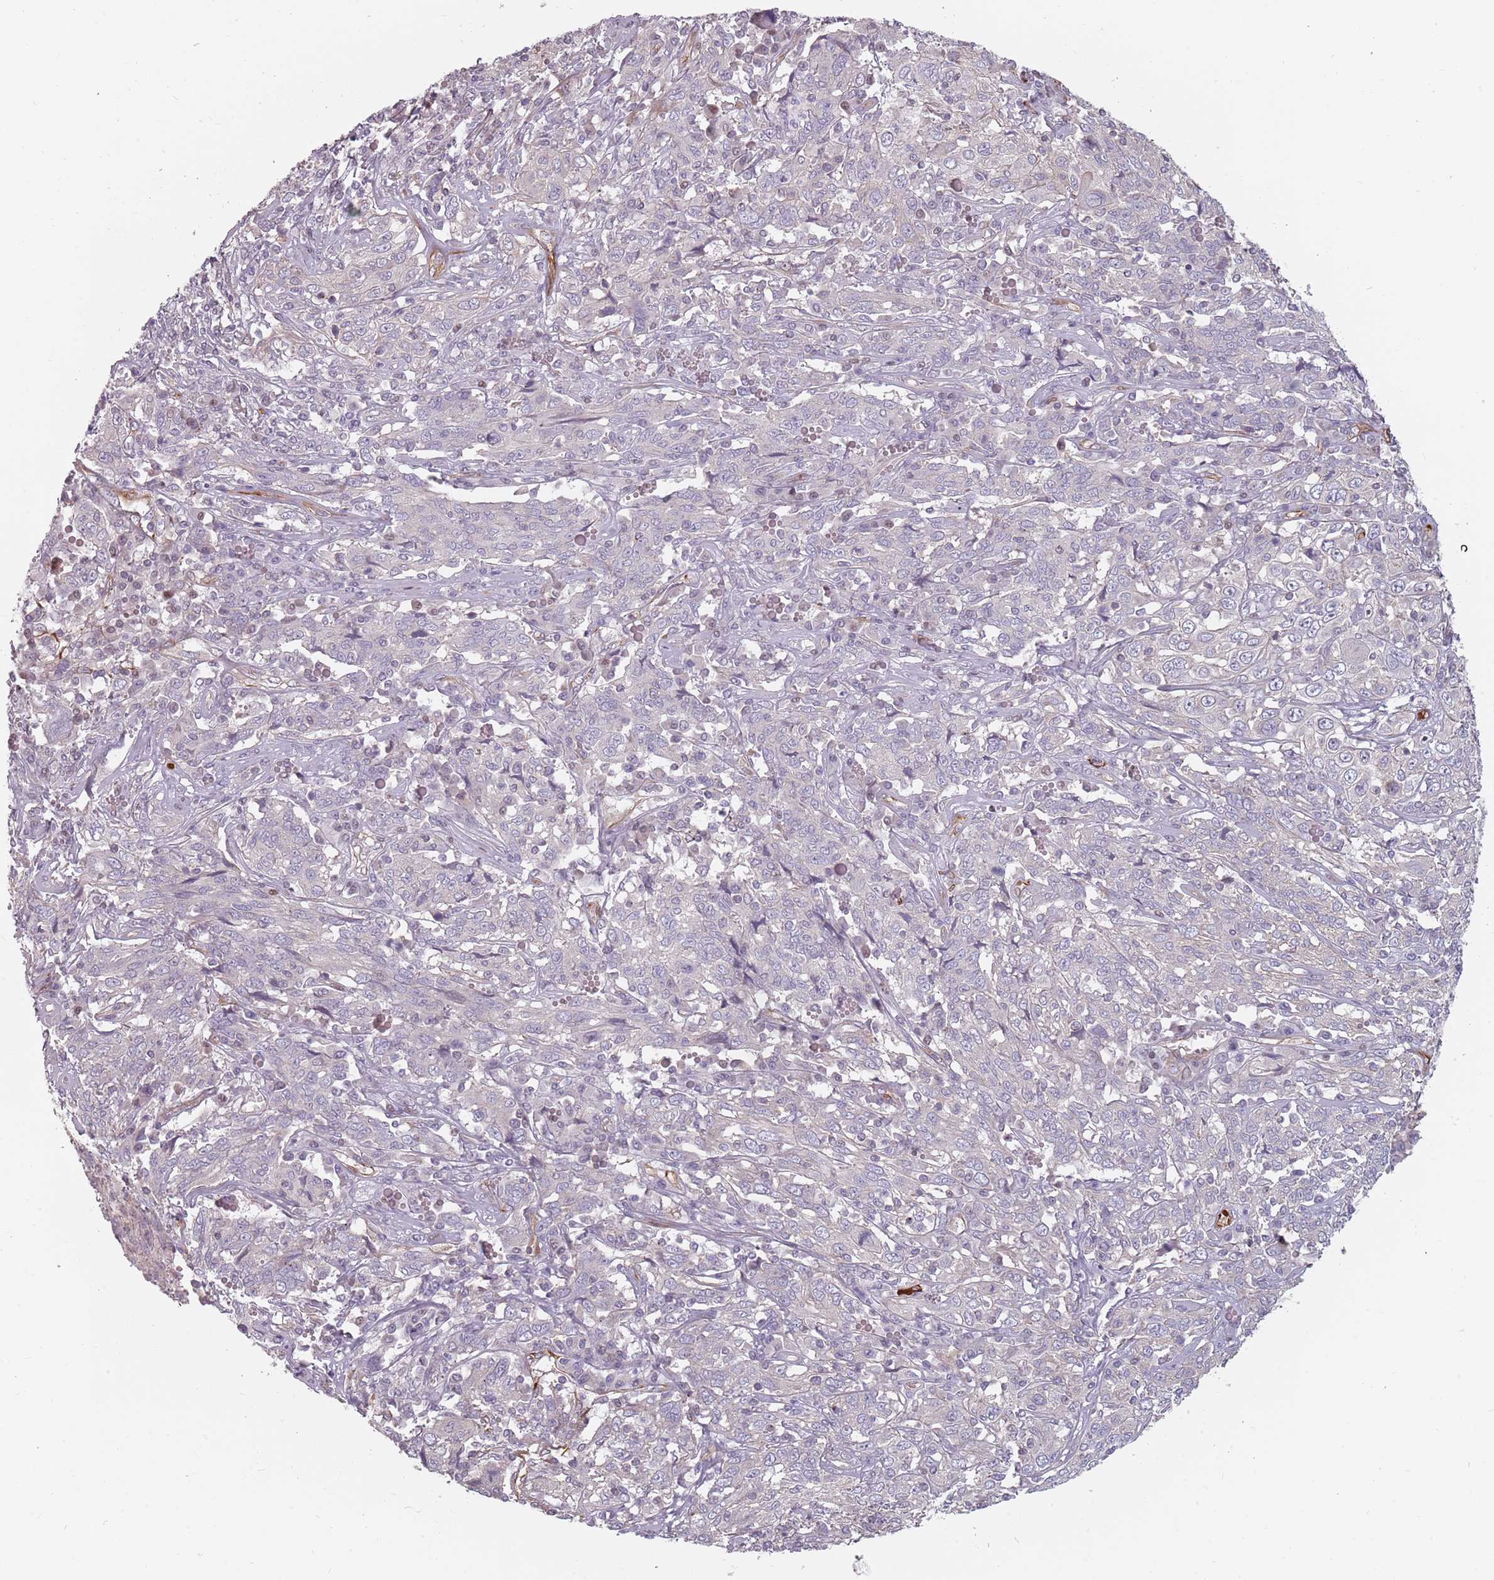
{"staining": {"intensity": "negative", "quantity": "none", "location": "none"}, "tissue": "cervical cancer", "cell_type": "Tumor cells", "image_type": "cancer", "snomed": [{"axis": "morphology", "description": "Squamous cell carcinoma, NOS"}, {"axis": "topography", "description": "Cervix"}], "caption": "Histopathology image shows no significant protein staining in tumor cells of cervical cancer (squamous cell carcinoma).", "gene": "GAS2L3", "patient": {"sex": "female", "age": 46}}